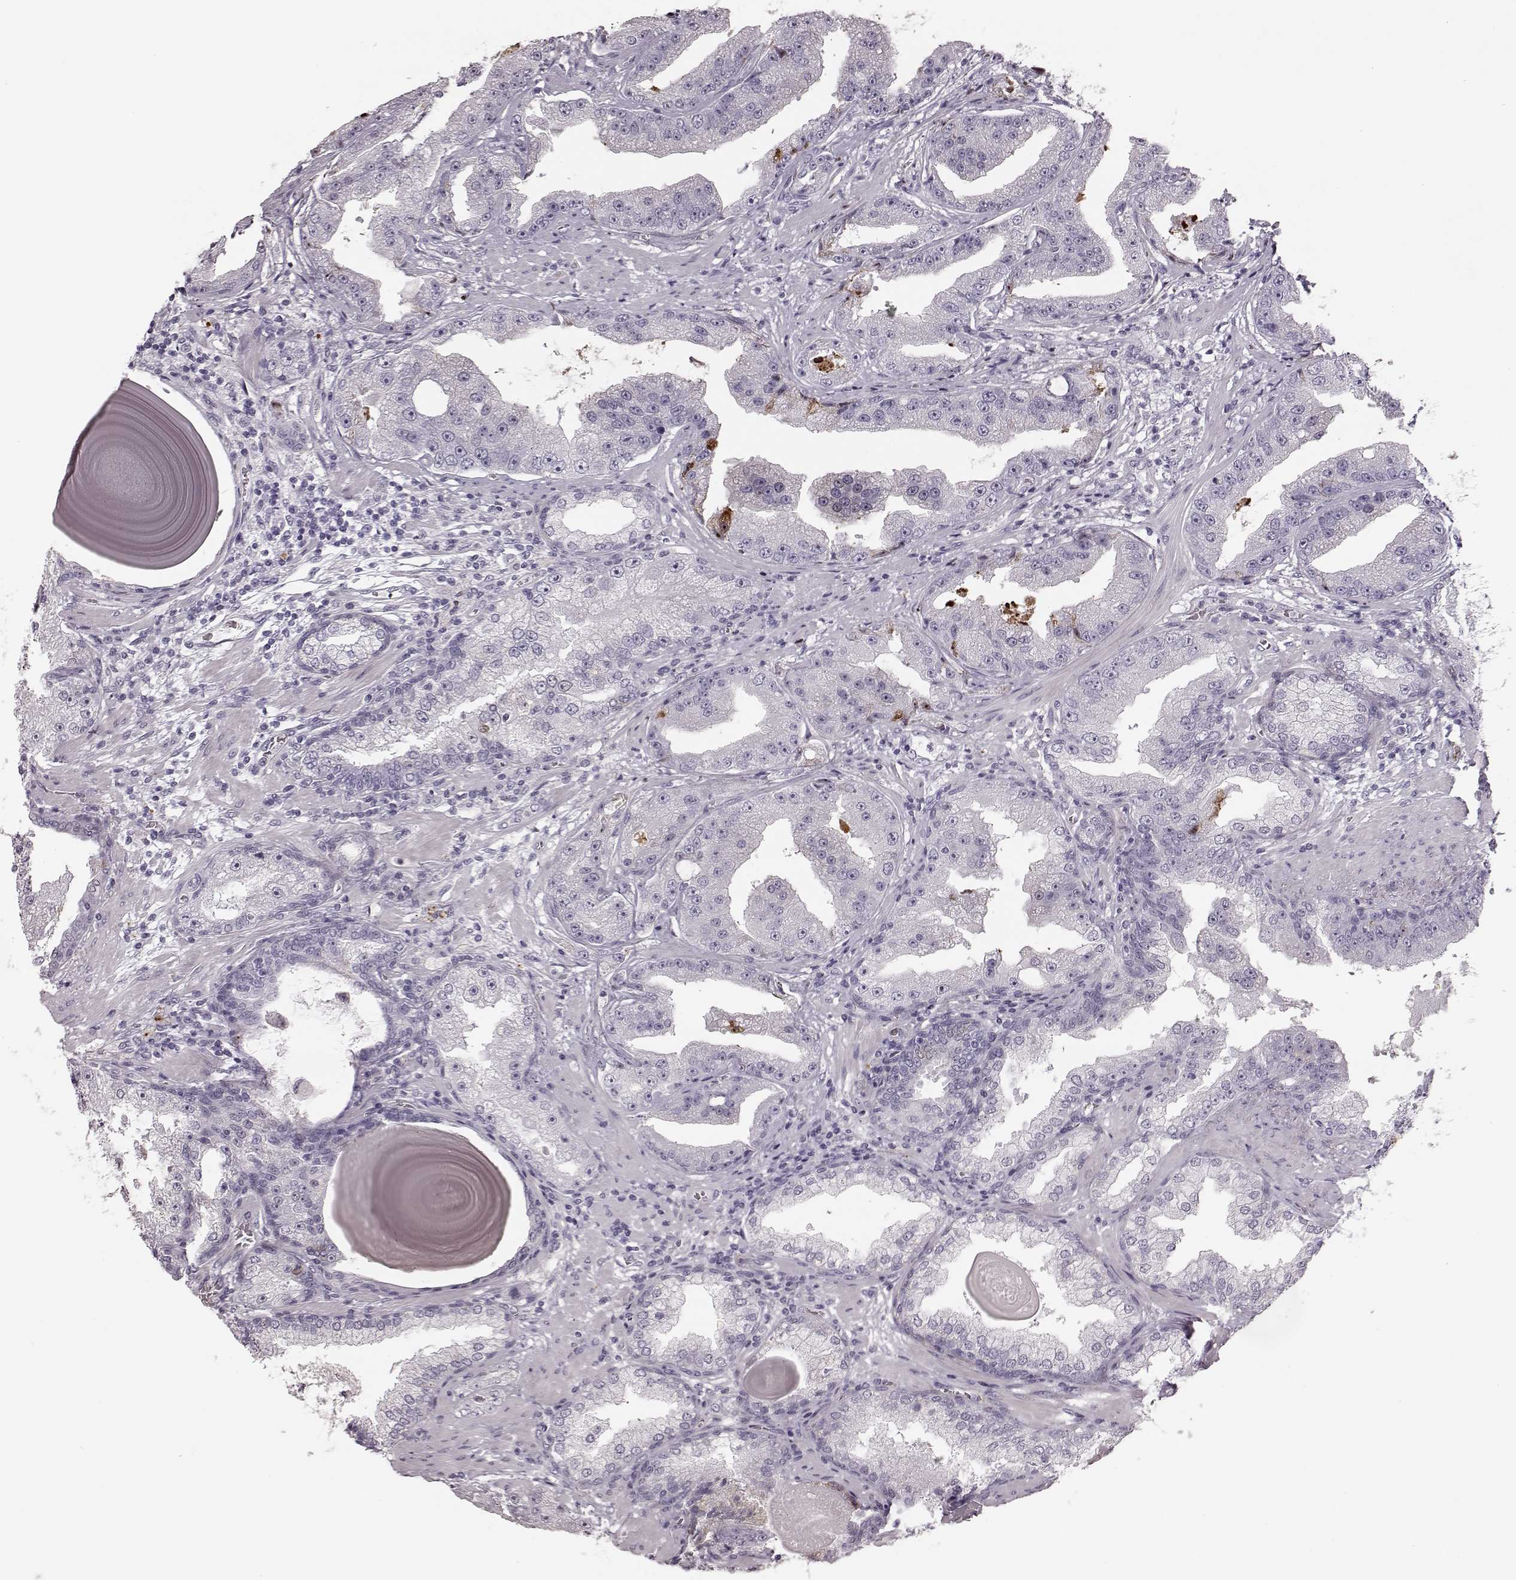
{"staining": {"intensity": "negative", "quantity": "none", "location": "none"}, "tissue": "prostate cancer", "cell_type": "Tumor cells", "image_type": "cancer", "snomed": [{"axis": "morphology", "description": "Adenocarcinoma, Low grade"}, {"axis": "topography", "description": "Prostate"}], "caption": "Prostate cancer was stained to show a protein in brown. There is no significant expression in tumor cells. (Stains: DAB immunohistochemistry with hematoxylin counter stain, Microscopy: brightfield microscopy at high magnification).", "gene": "ZNF433", "patient": {"sex": "male", "age": 62}}